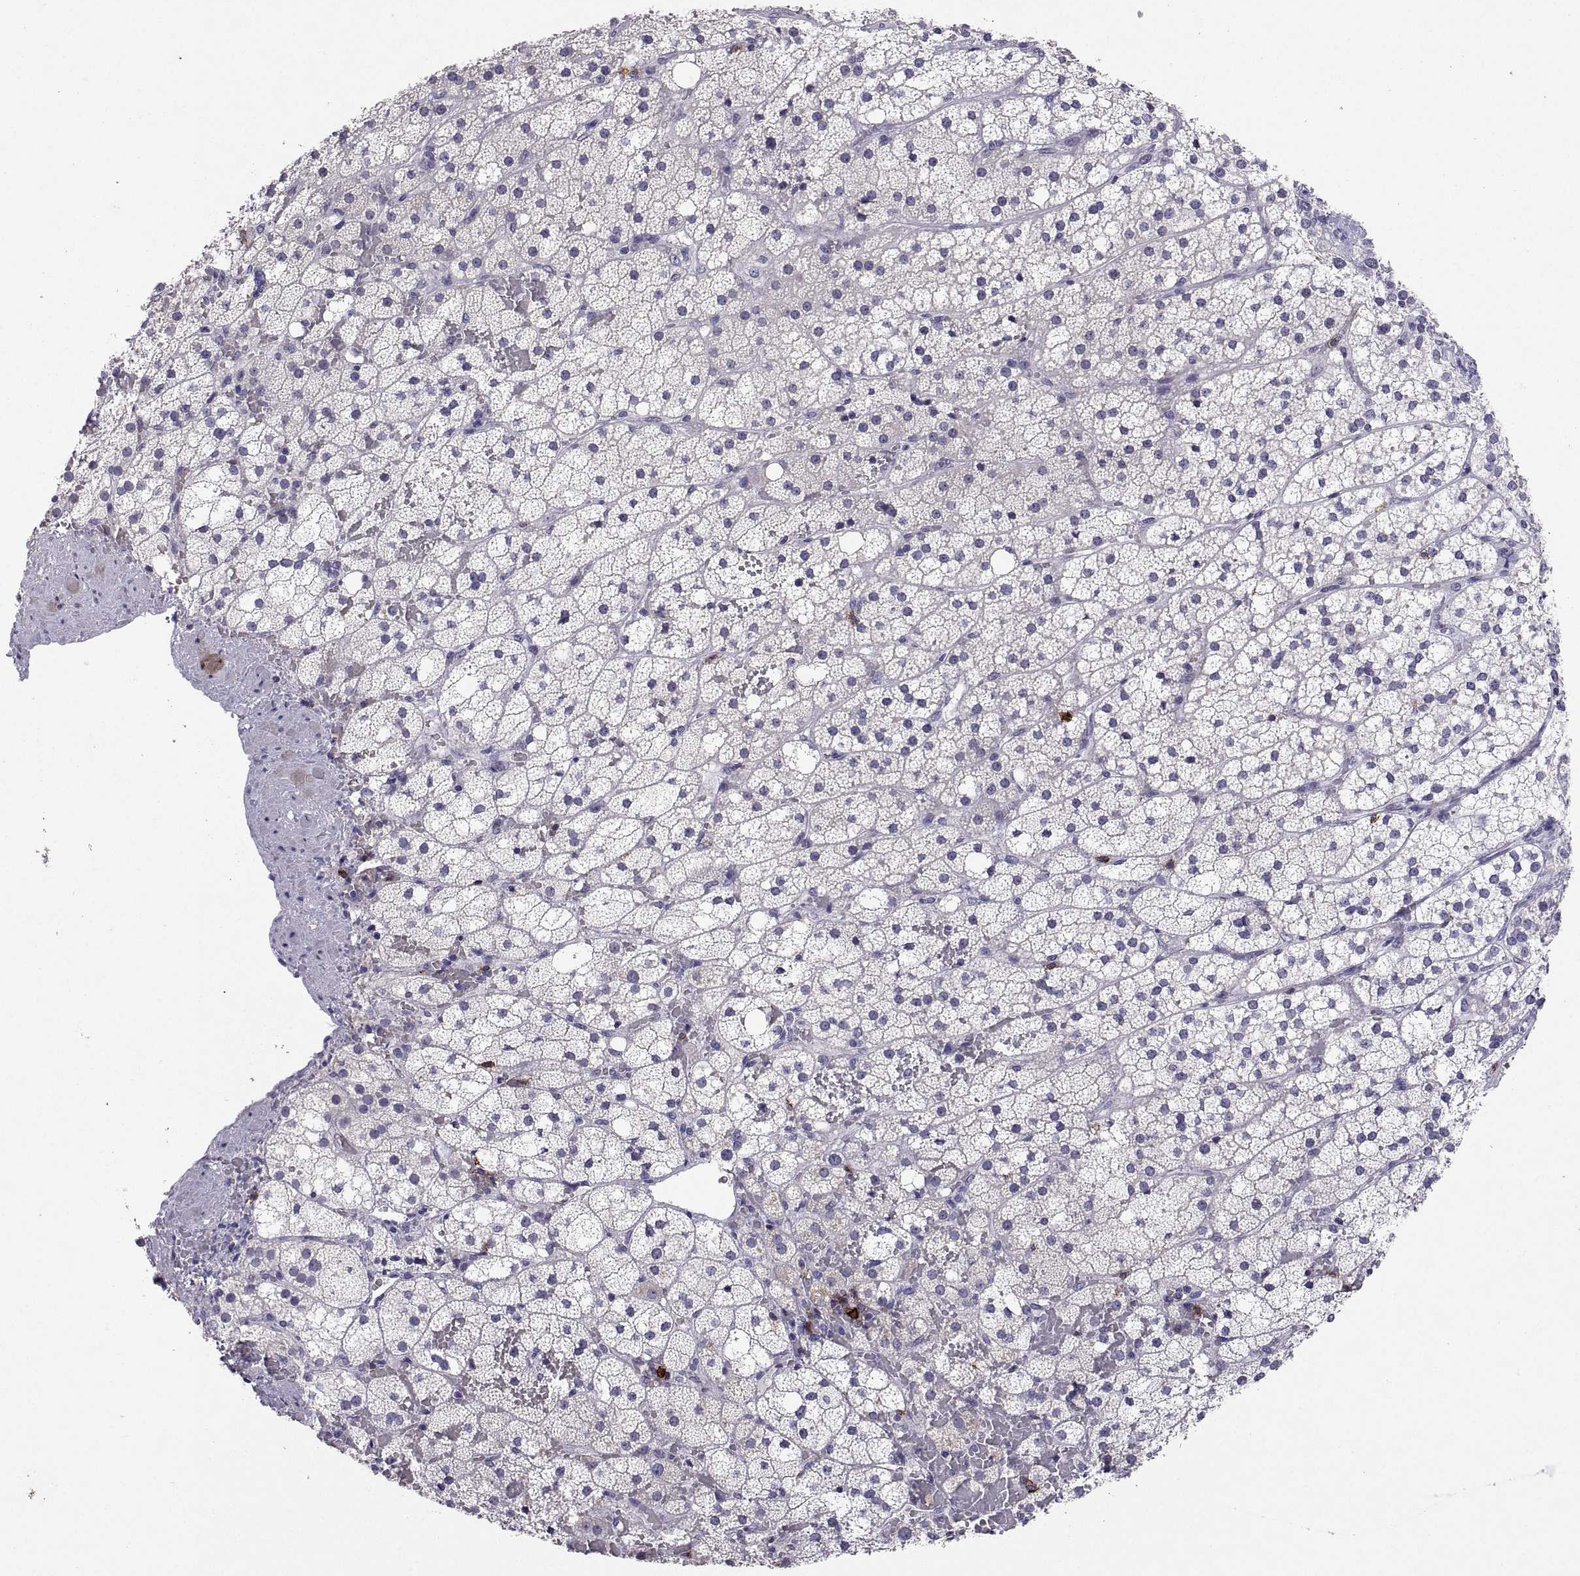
{"staining": {"intensity": "negative", "quantity": "none", "location": "none"}, "tissue": "adrenal gland", "cell_type": "Glandular cells", "image_type": "normal", "snomed": [{"axis": "morphology", "description": "Normal tissue, NOS"}, {"axis": "topography", "description": "Adrenal gland"}], "caption": "Glandular cells are negative for protein expression in normal human adrenal gland. Nuclei are stained in blue.", "gene": "MS4A1", "patient": {"sex": "male", "age": 53}}